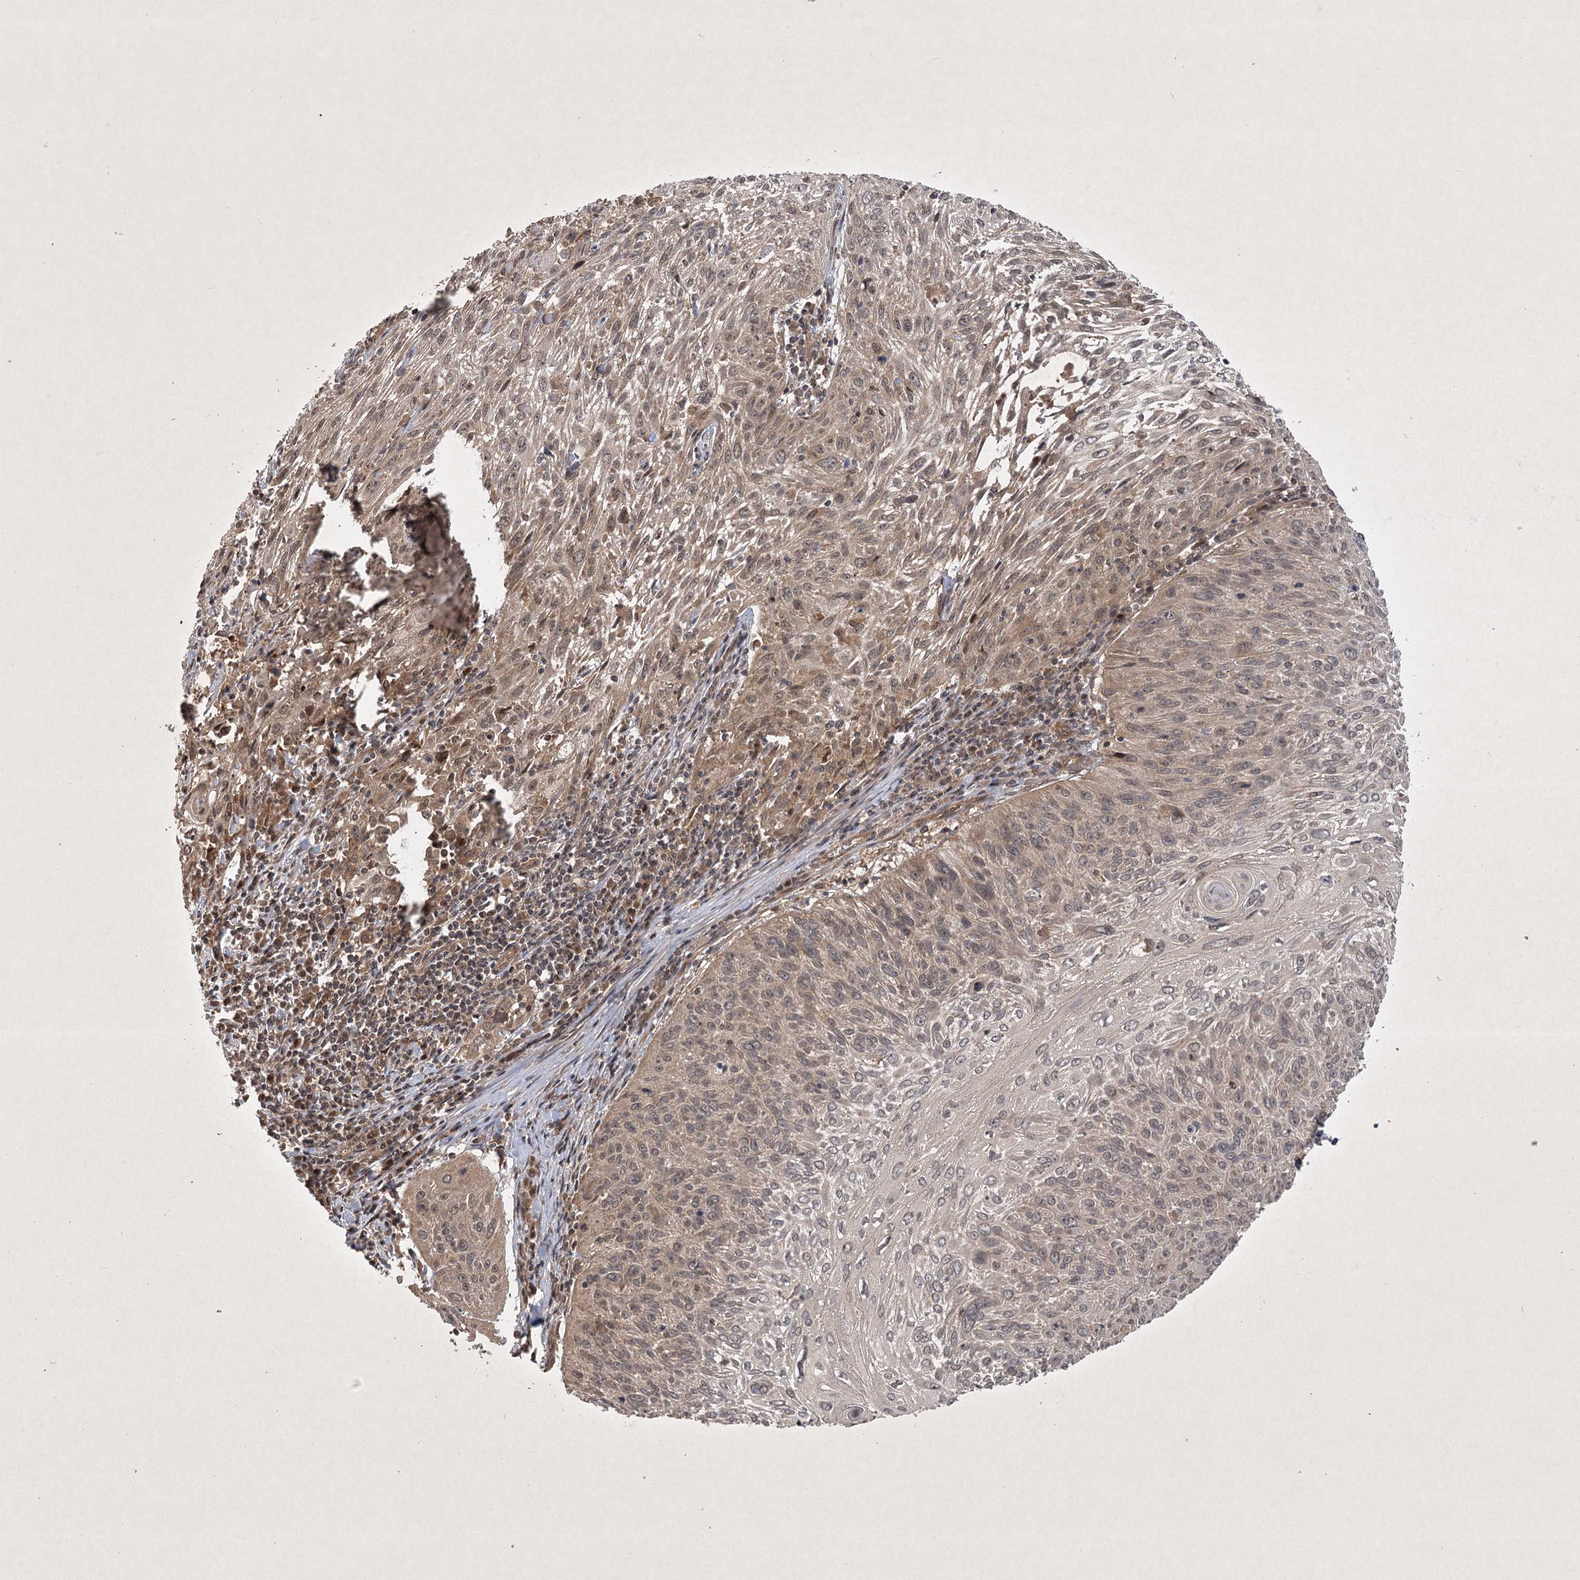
{"staining": {"intensity": "weak", "quantity": "25%-75%", "location": "cytoplasmic/membranous"}, "tissue": "cervical cancer", "cell_type": "Tumor cells", "image_type": "cancer", "snomed": [{"axis": "morphology", "description": "Squamous cell carcinoma, NOS"}, {"axis": "topography", "description": "Cervix"}], "caption": "Squamous cell carcinoma (cervical) was stained to show a protein in brown. There is low levels of weak cytoplasmic/membranous positivity in about 25%-75% of tumor cells.", "gene": "INSIG2", "patient": {"sex": "female", "age": 51}}